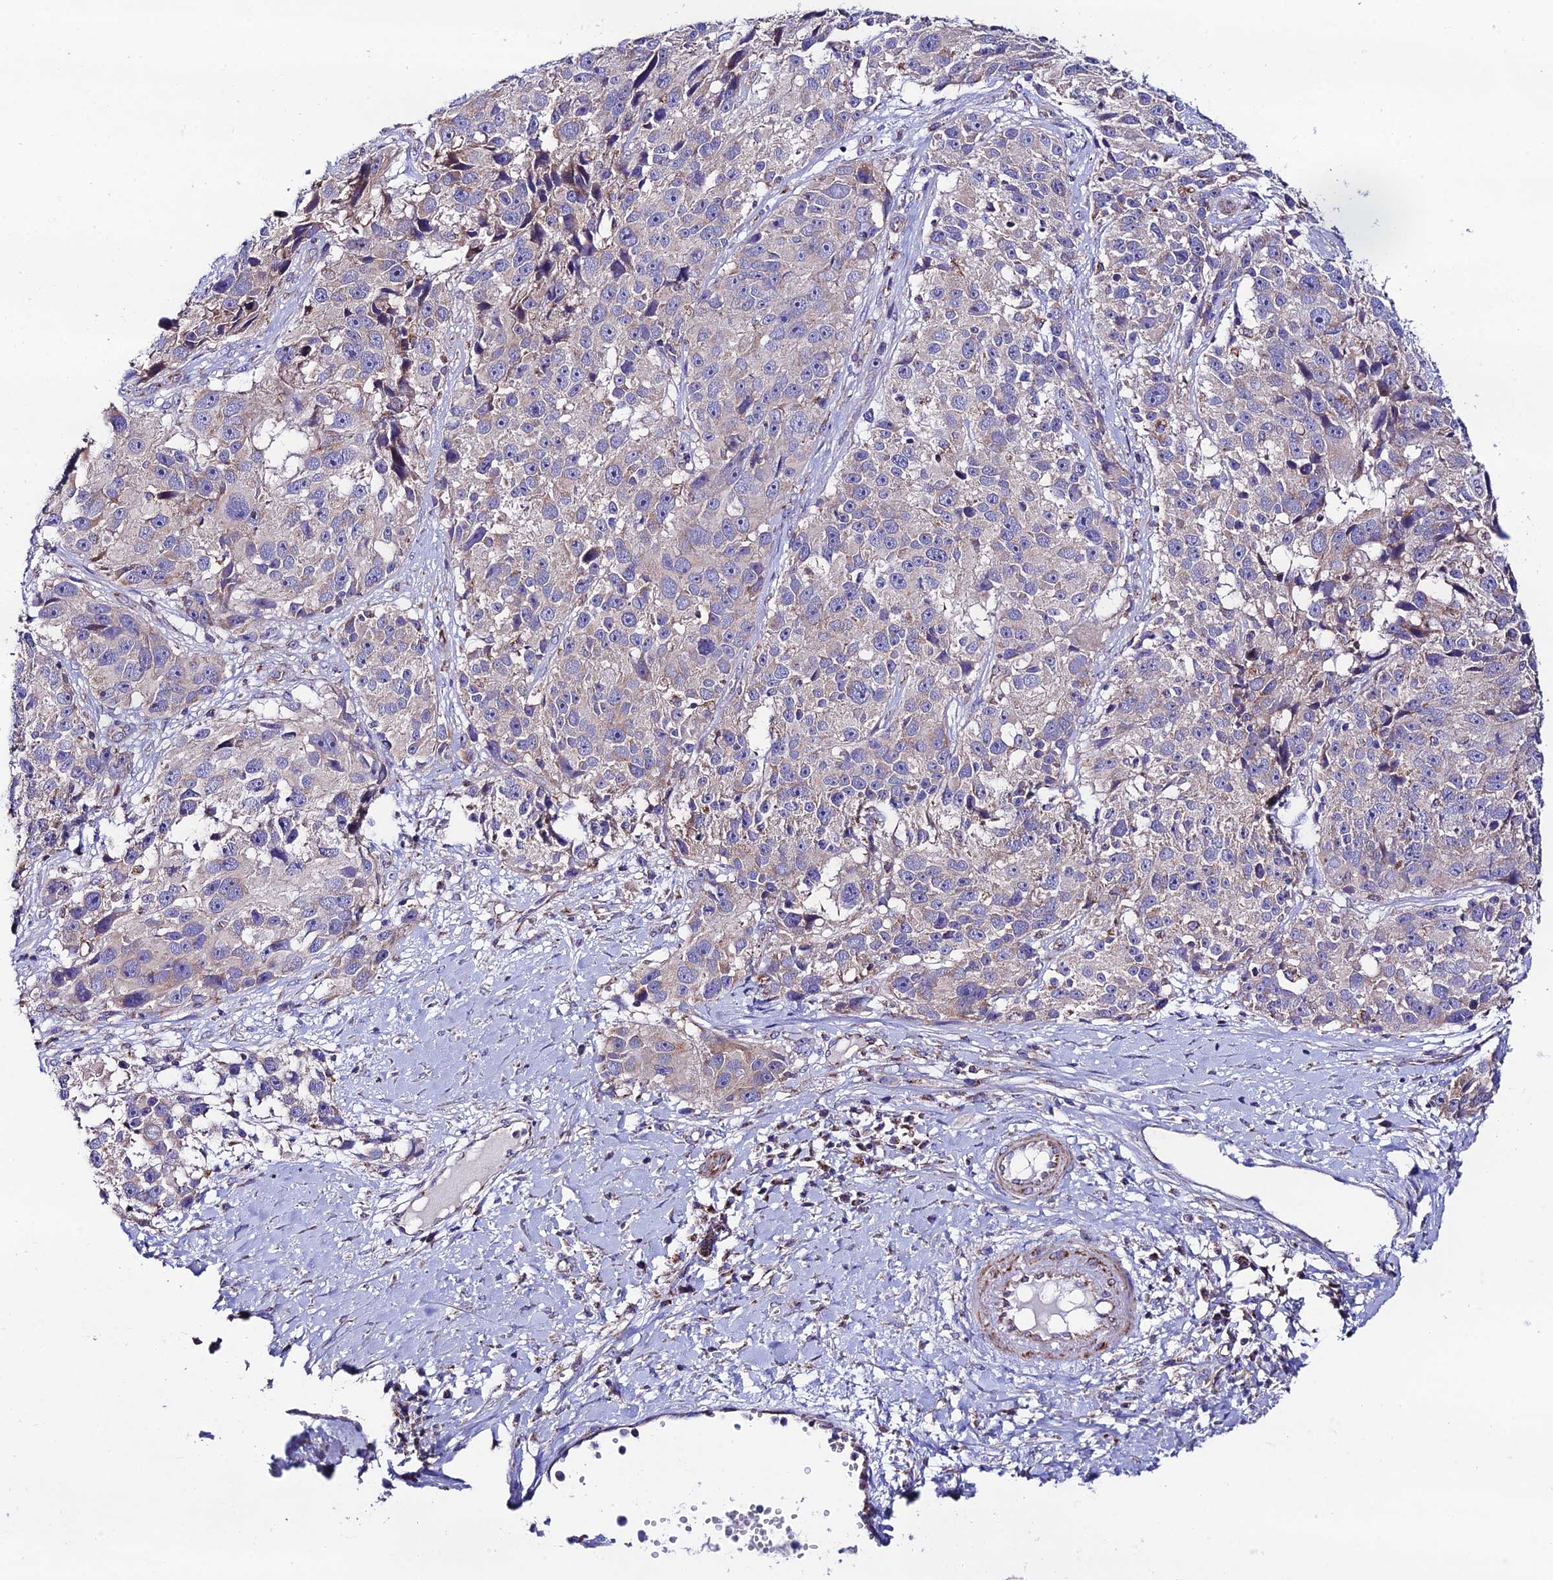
{"staining": {"intensity": "moderate", "quantity": "<25%", "location": "cytoplasmic/membranous"}, "tissue": "melanoma", "cell_type": "Tumor cells", "image_type": "cancer", "snomed": [{"axis": "morphology", "description": "Malignant melanoma, NOS"}, {"axis": "topography", "description": "Skin"}], "caption": "Protein analysis of melanoma tissue reveals moderate cytoplasmic/membranous positivity in approximately <25% of tumor cells. Using DAB (brown) and hematoxylin (blue) stains, captured at high magnification using brightfield microscopy.", "gene": "HSDL2", "patient": {"sex": "male", "age": 84}}